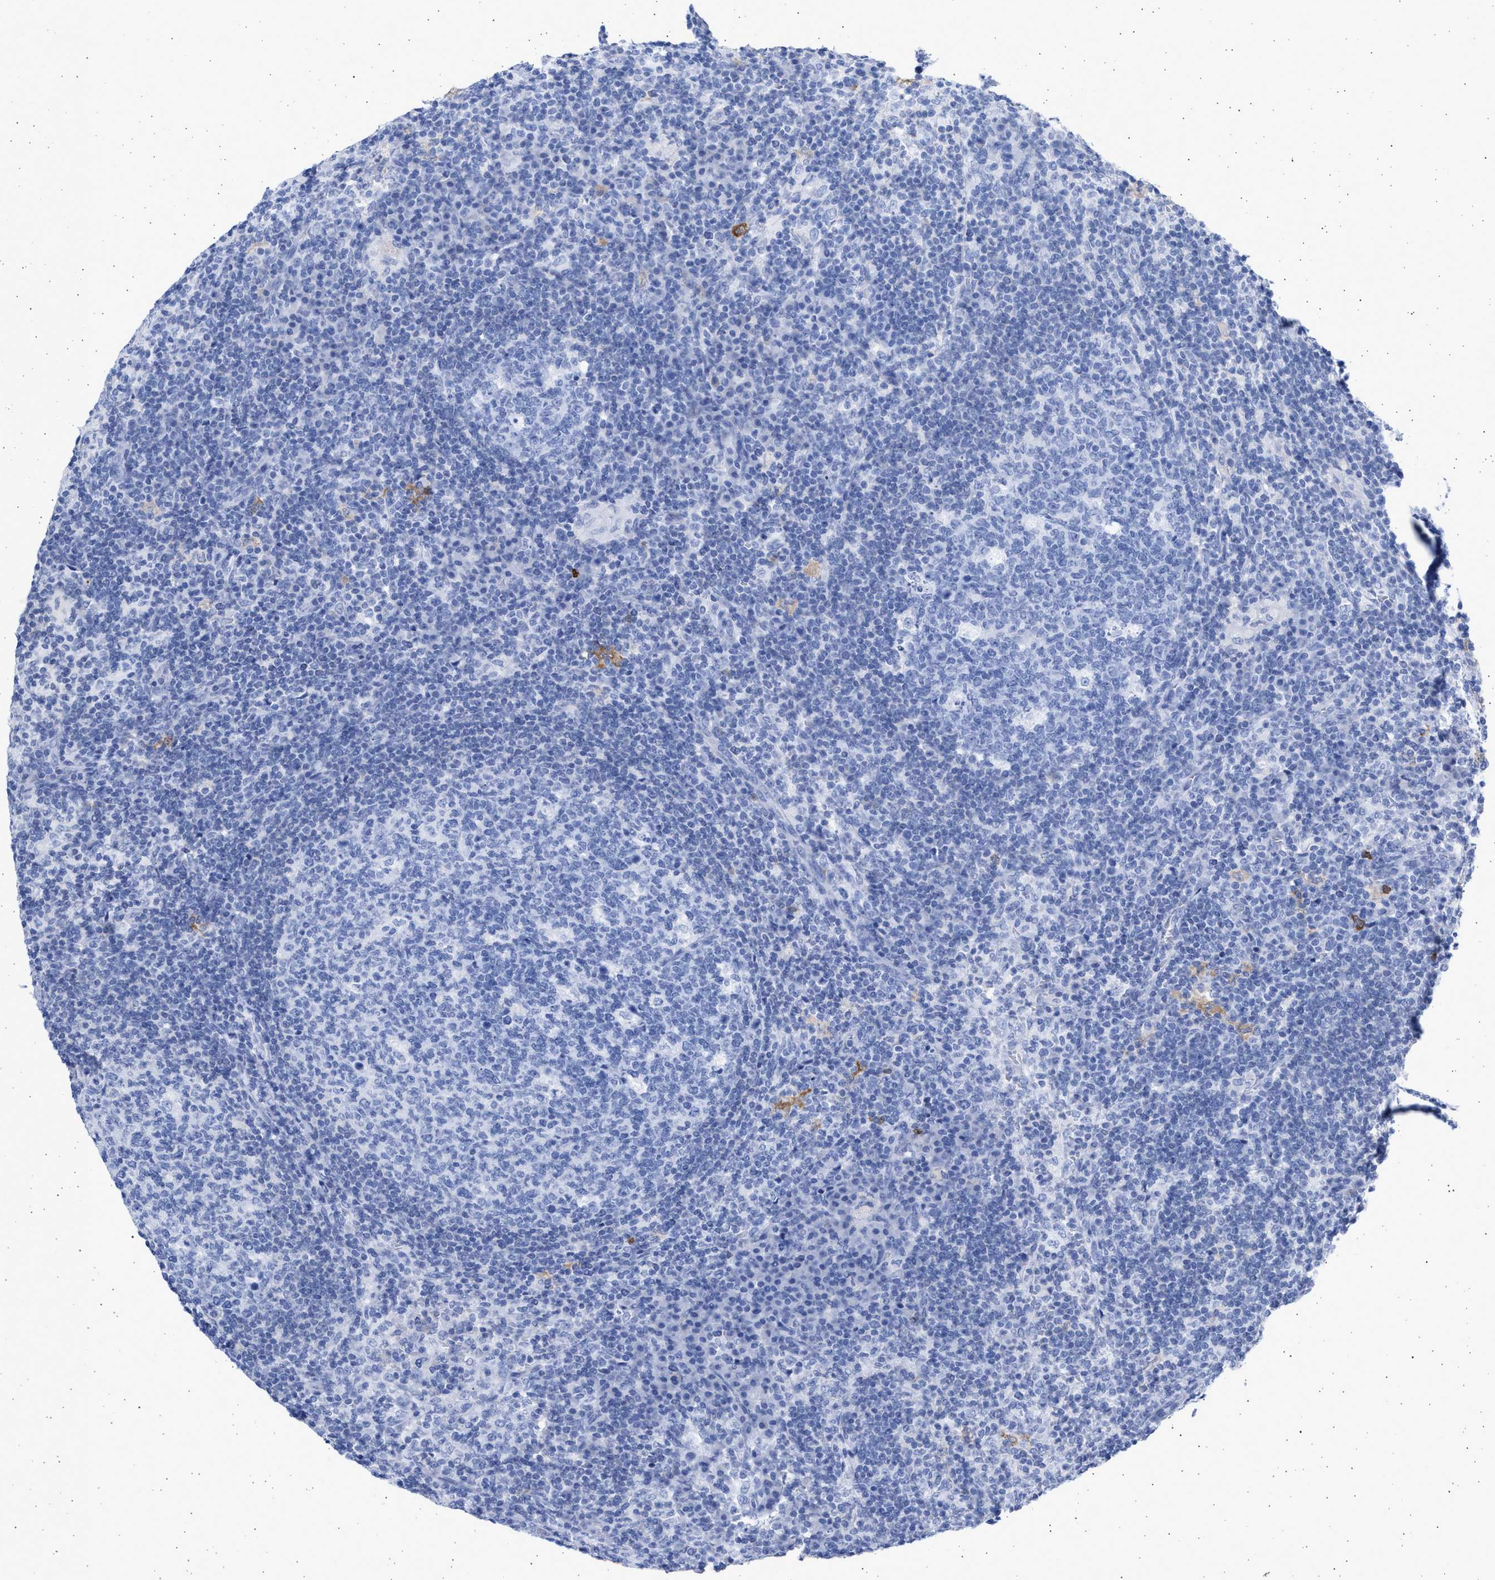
{"staining": {"intensity": "negative", "quantity": "none", "location": "none"}, "tissue": "lymph node", "cell_type": "Germinal center cells", "image_type": "normal", "snomed": [{"axis": "morphology", "description": "Normal tissue, NOS"}, {"axis": "morphology", "description": "Inflammation, NOS"}, {"axis": "topography", "description": "Lymph node"}], "caption": "An immunohistochemistry micrograph of unremarkable lymph node is shown. There is no staining in germinal center cells of lymph node.", "gene": "ALDOC", "patient": {"sex": "male", "age": 55}}